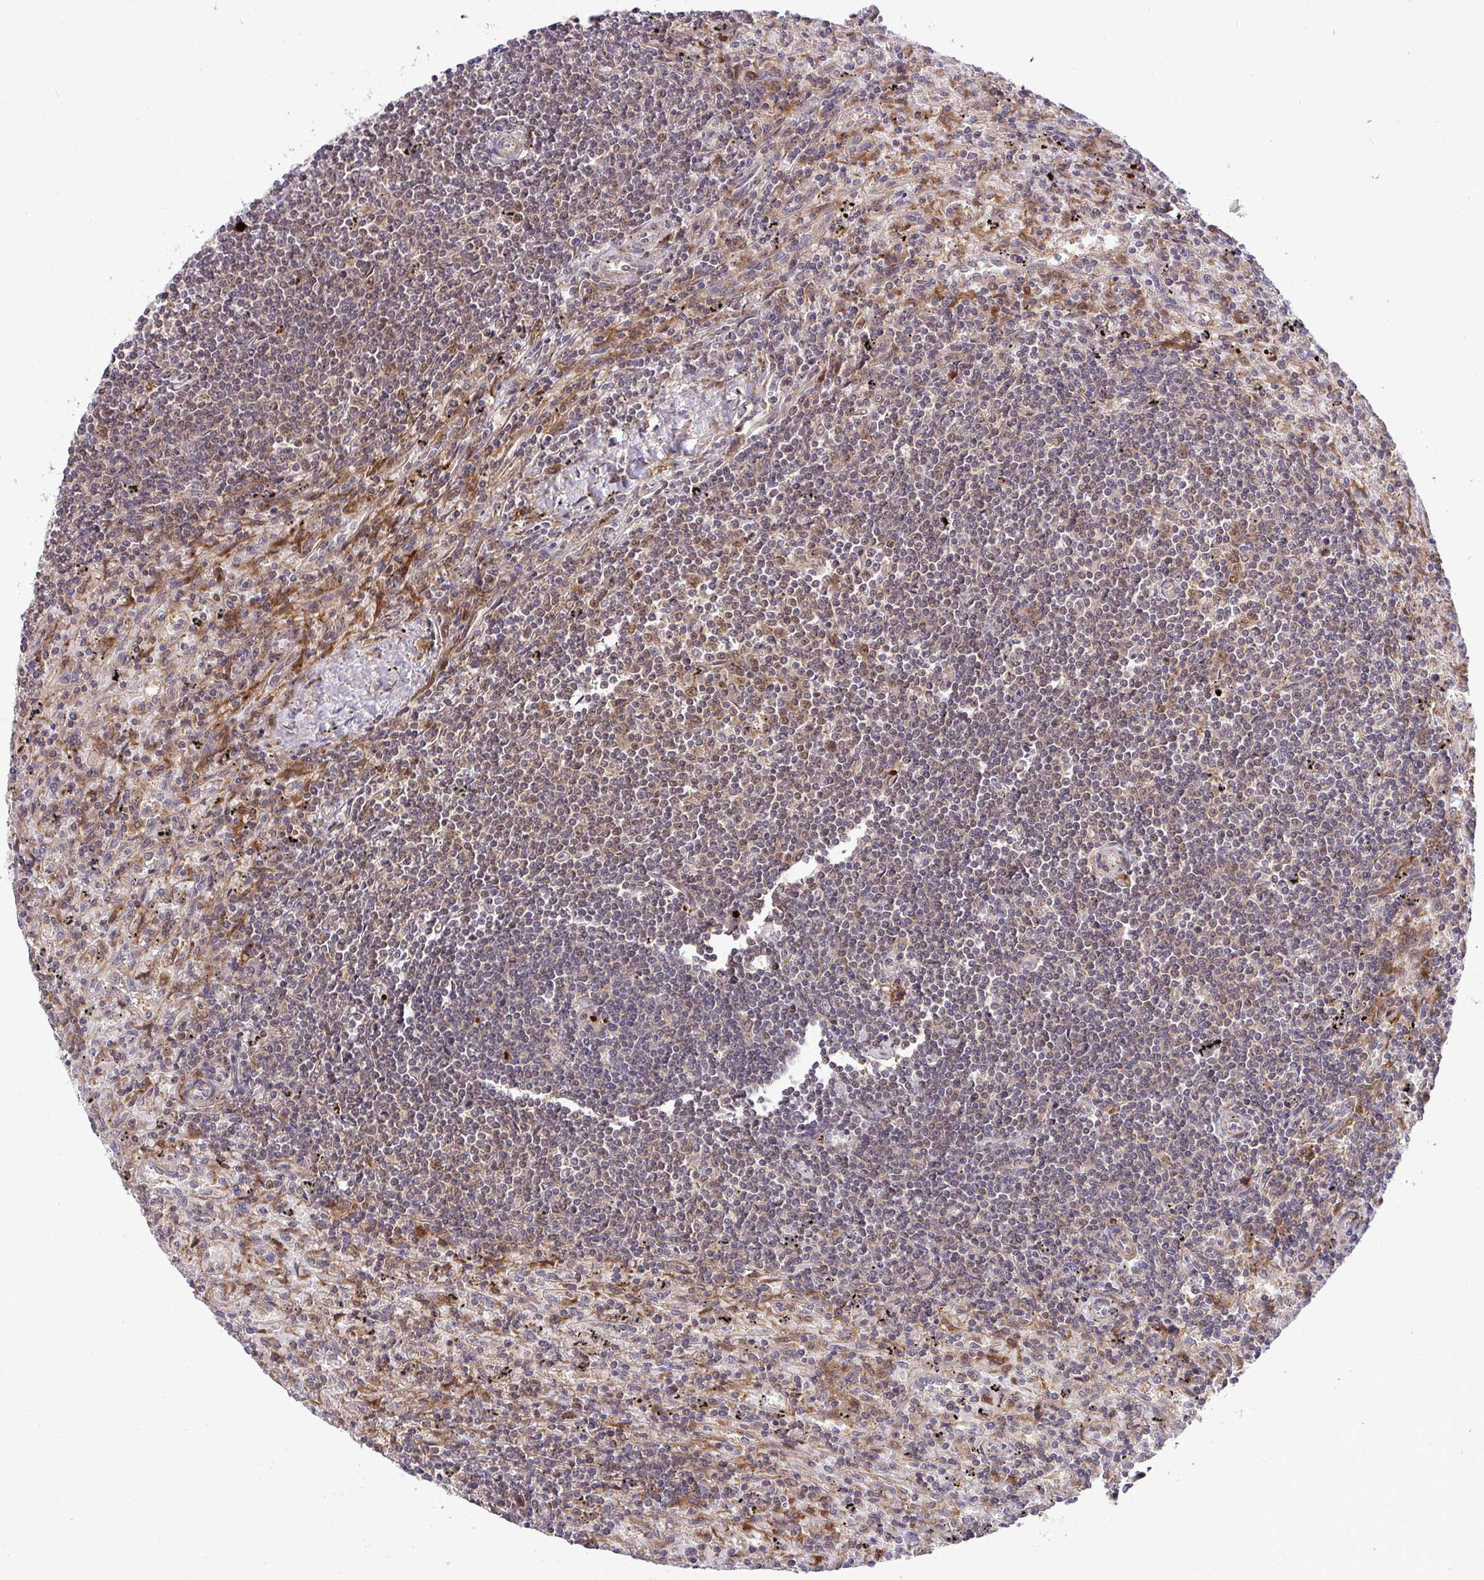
{"staining": {"intensity": "moderate", "quantity": "<25%", "location": "cytoplasmic/membranous"}, "tissue": "lymphoma", "cell_type": "Tumor cells", "image_type": "cancer", "snomed": [{"axis": "morphology", "description": "Malignant lymphoma, non-Hodgkin's type, Low grade"}, {"axis": "topography", "description": "Spleen"}], "caption": "This image reveals lymphoma stained with IHC to label a protein in brown. The cytoplasmic/membranous of tumor cells show moderate positivity for the protein. Nuclei are counter-stained blue.", "gene": "TRIM44", "patient": {"sex": "male", "age": 76}}